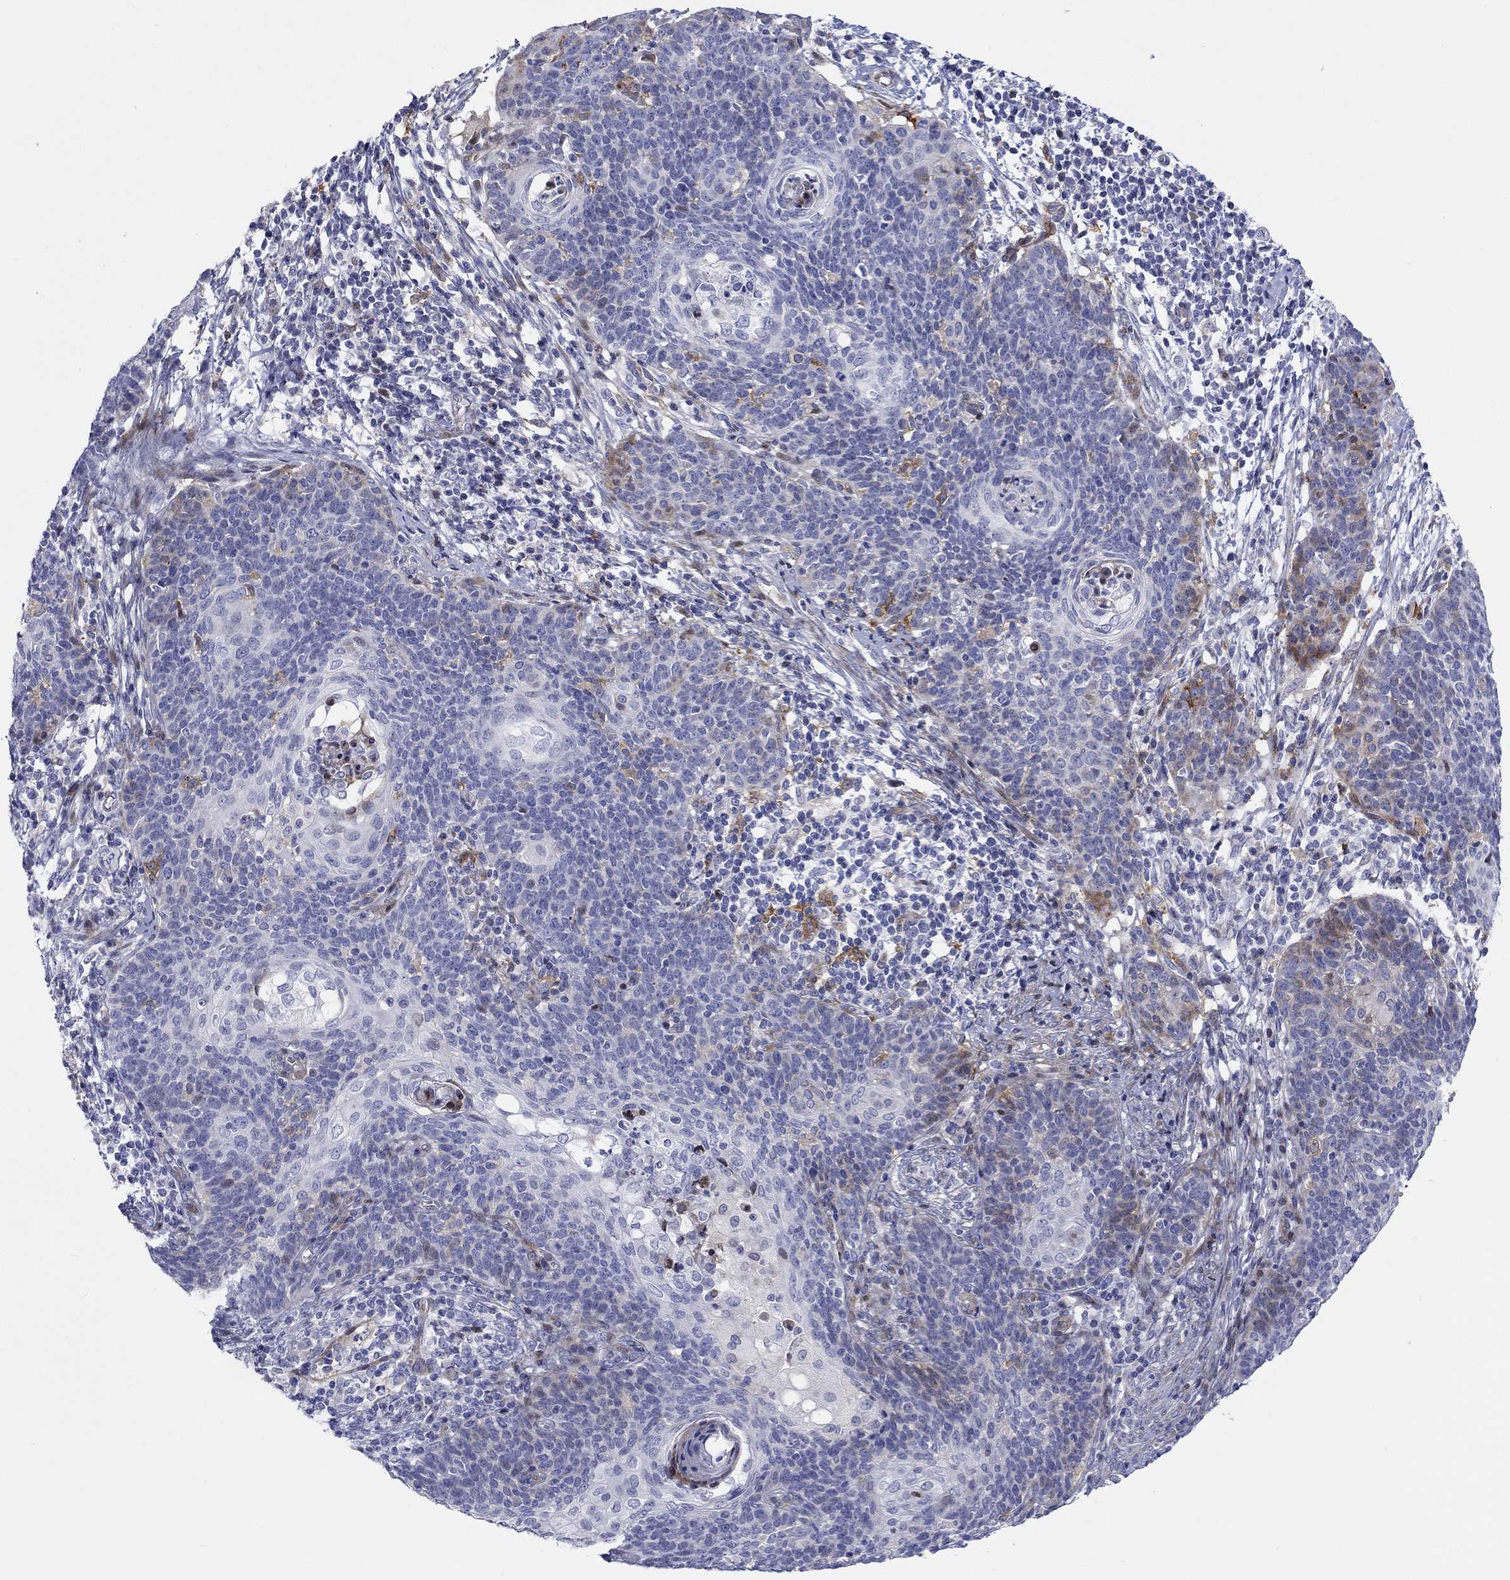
{"staining": {"intensity": "strong", "quantity": "<25%", "location": "cytoplasmic/membranous"}, "tissue": "cervical cancer", "cell_type": "Tumor cells", "image_type": "cancer", "snomed": [{"axis": "morphology", "description": "Squamous cell carcinoma, NOS"}, {"axis": "topography", "description": "Cervix"}], "caption": "There is medium levels of strong cytoplasmic/membranous expression in tumor cells of cervical squamous cell carcinoma, as demonstrated by immunohistochemical staining (brown color).", "gene": "ARHGAP36", "patient": {"sex": "female", "age": 39}}